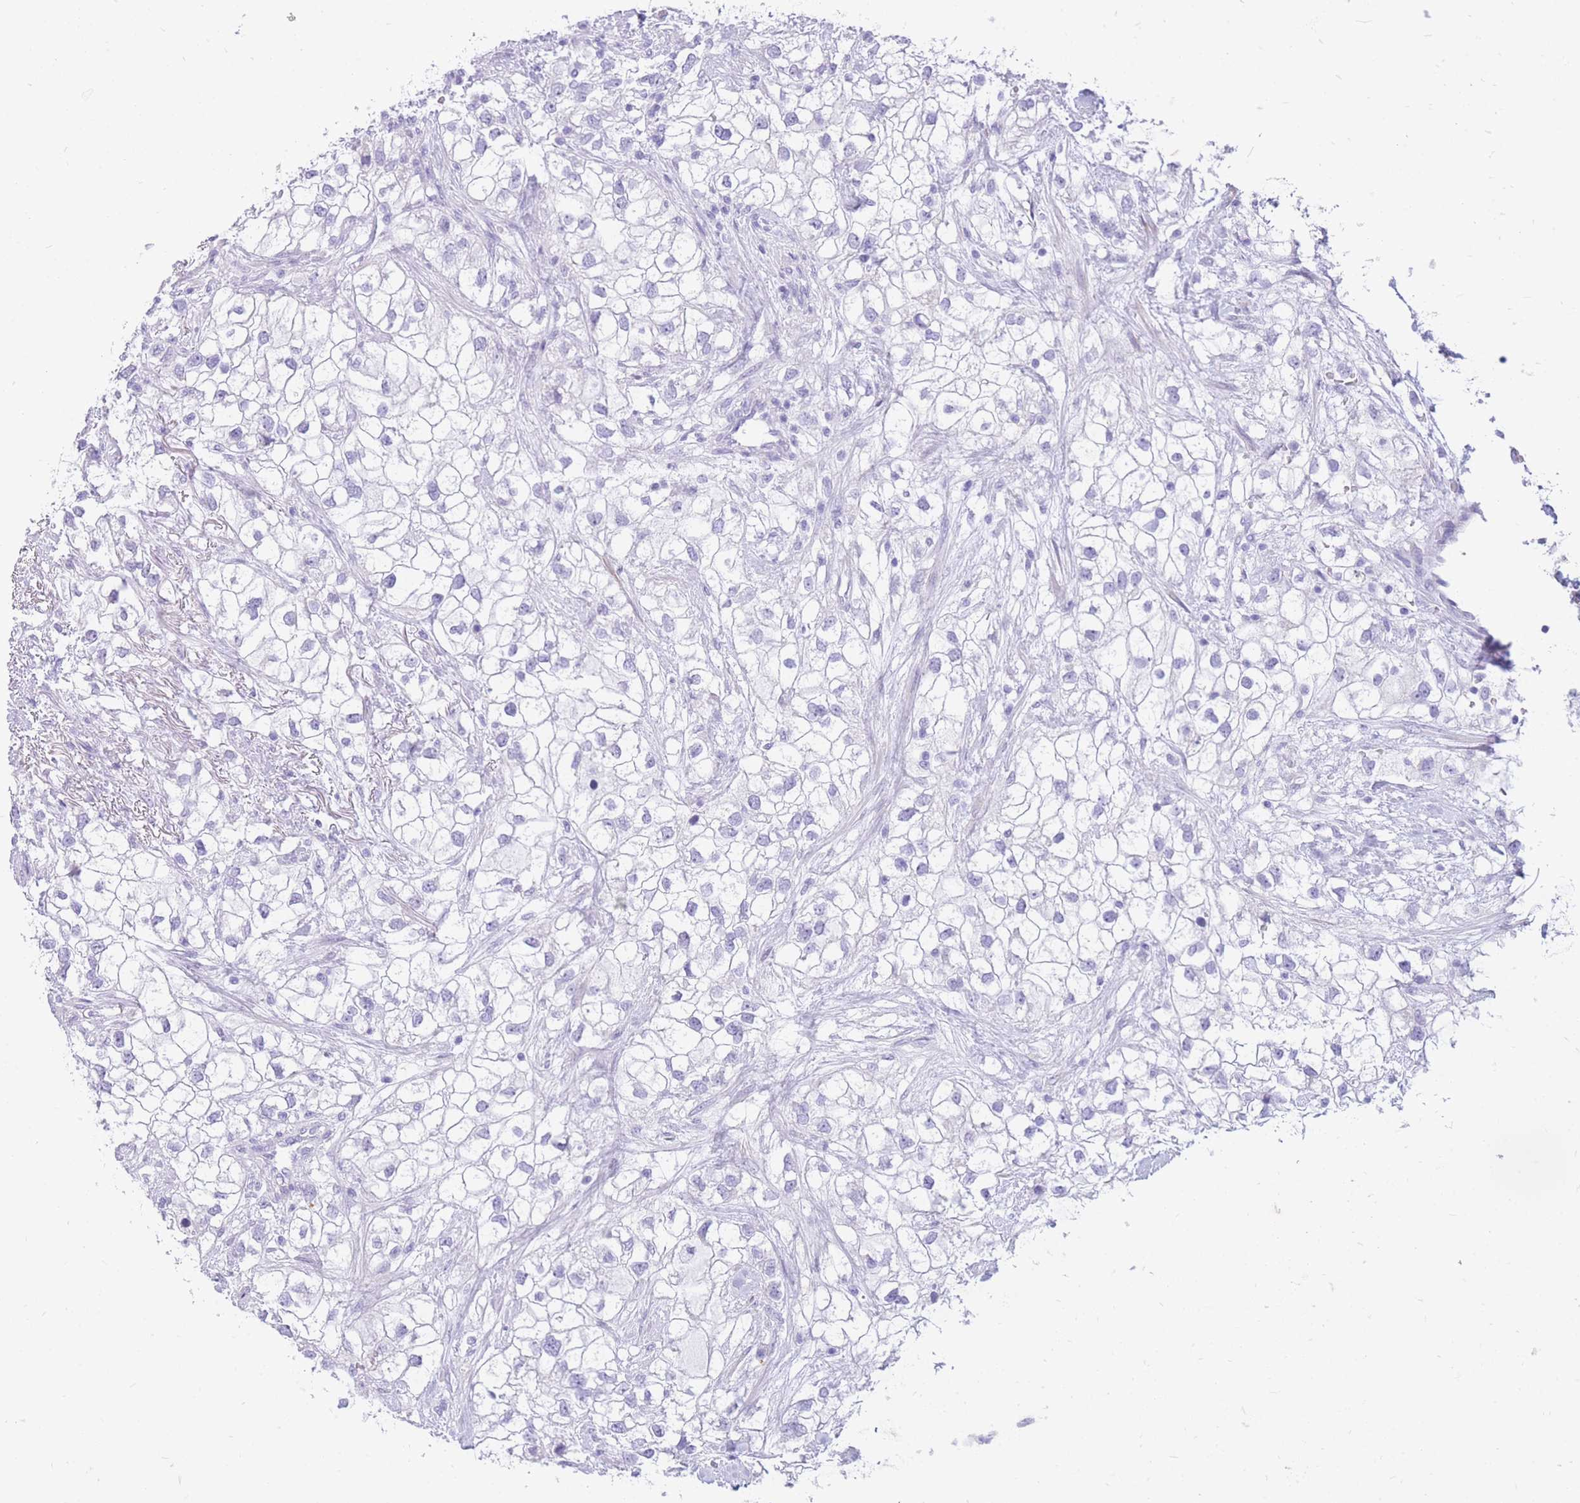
{"staining": {"intensity": "negative", "quantity": "none", "location": "none"}, "tissue": "renal cancer", "cell_type": "Tumor cells", "image_type": "cancer", "snomed": [{"axis": "morphology", "description": "Adenocarcinoma, NOS"}, {"axis": "topography", "description": "Kidney"}], "caption": "The photomicrograph demonstrates no significant positivity in tumor cells of renal cancer.", "gene": "ZFP37", "patient": {"sex": "male", "age": 59}}